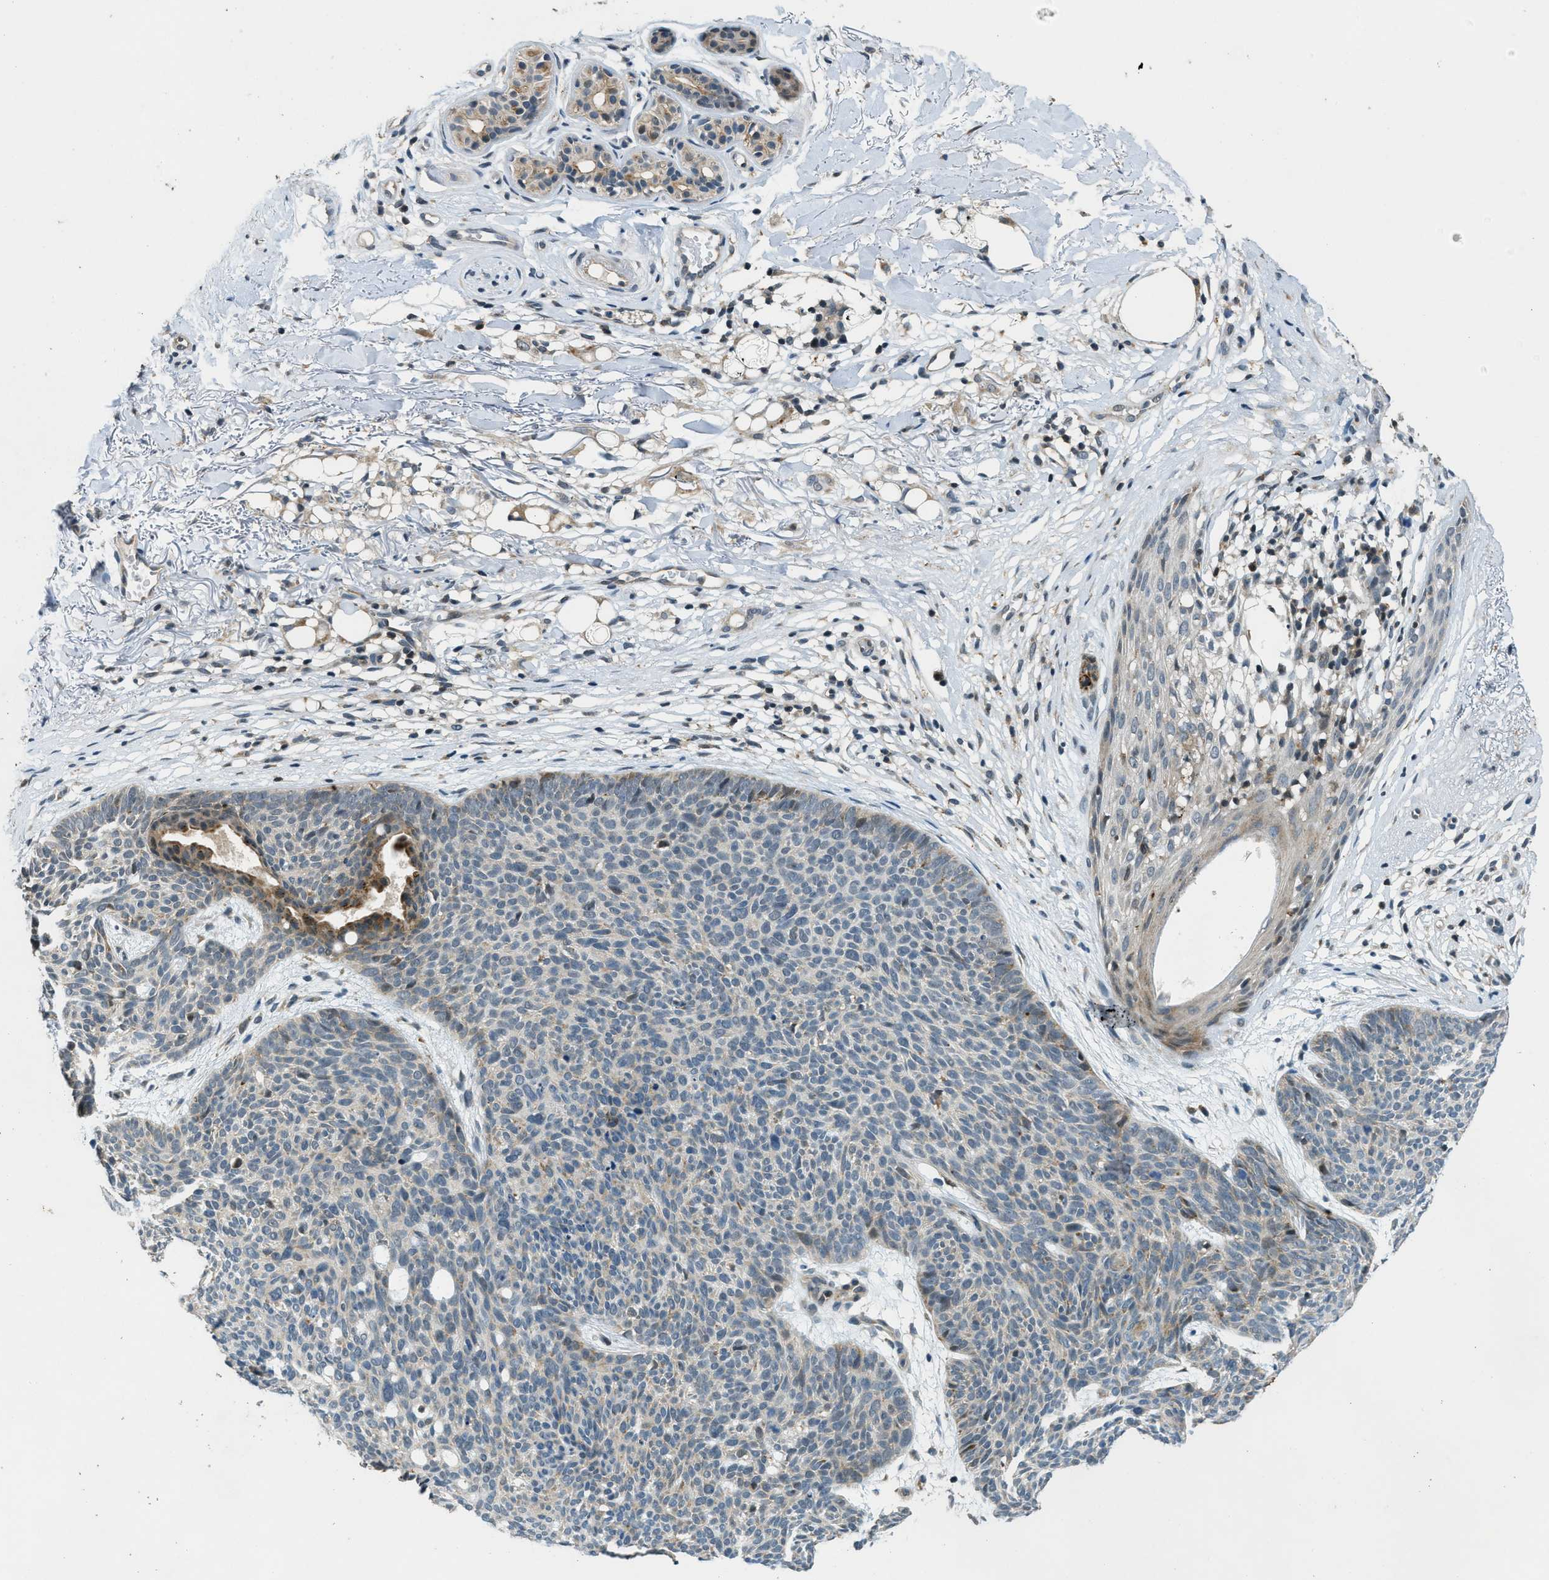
{"staining": {"intensity": "moderate", "quantity": "<25%", "location": "cytoplasmic/membranous"}, "tissue": "skin cancer", "cell_type": "Tumor cells", "image_type": "cancer", "snomed": [{"axis": "morphology", "description": "Normal tissue, NOS"}, {"axis": "morphology", "description": "Basal cell carcinoma"}, {"axis": "topography", "description": "Skin"}], "caption": "A brown stain shows moderate cytoplasmic/membranous expression of a protein in skin basal cell carcinoma tumor cells.", "gene": "HERC2", "patient": {"sex": "female", "age": 70}}